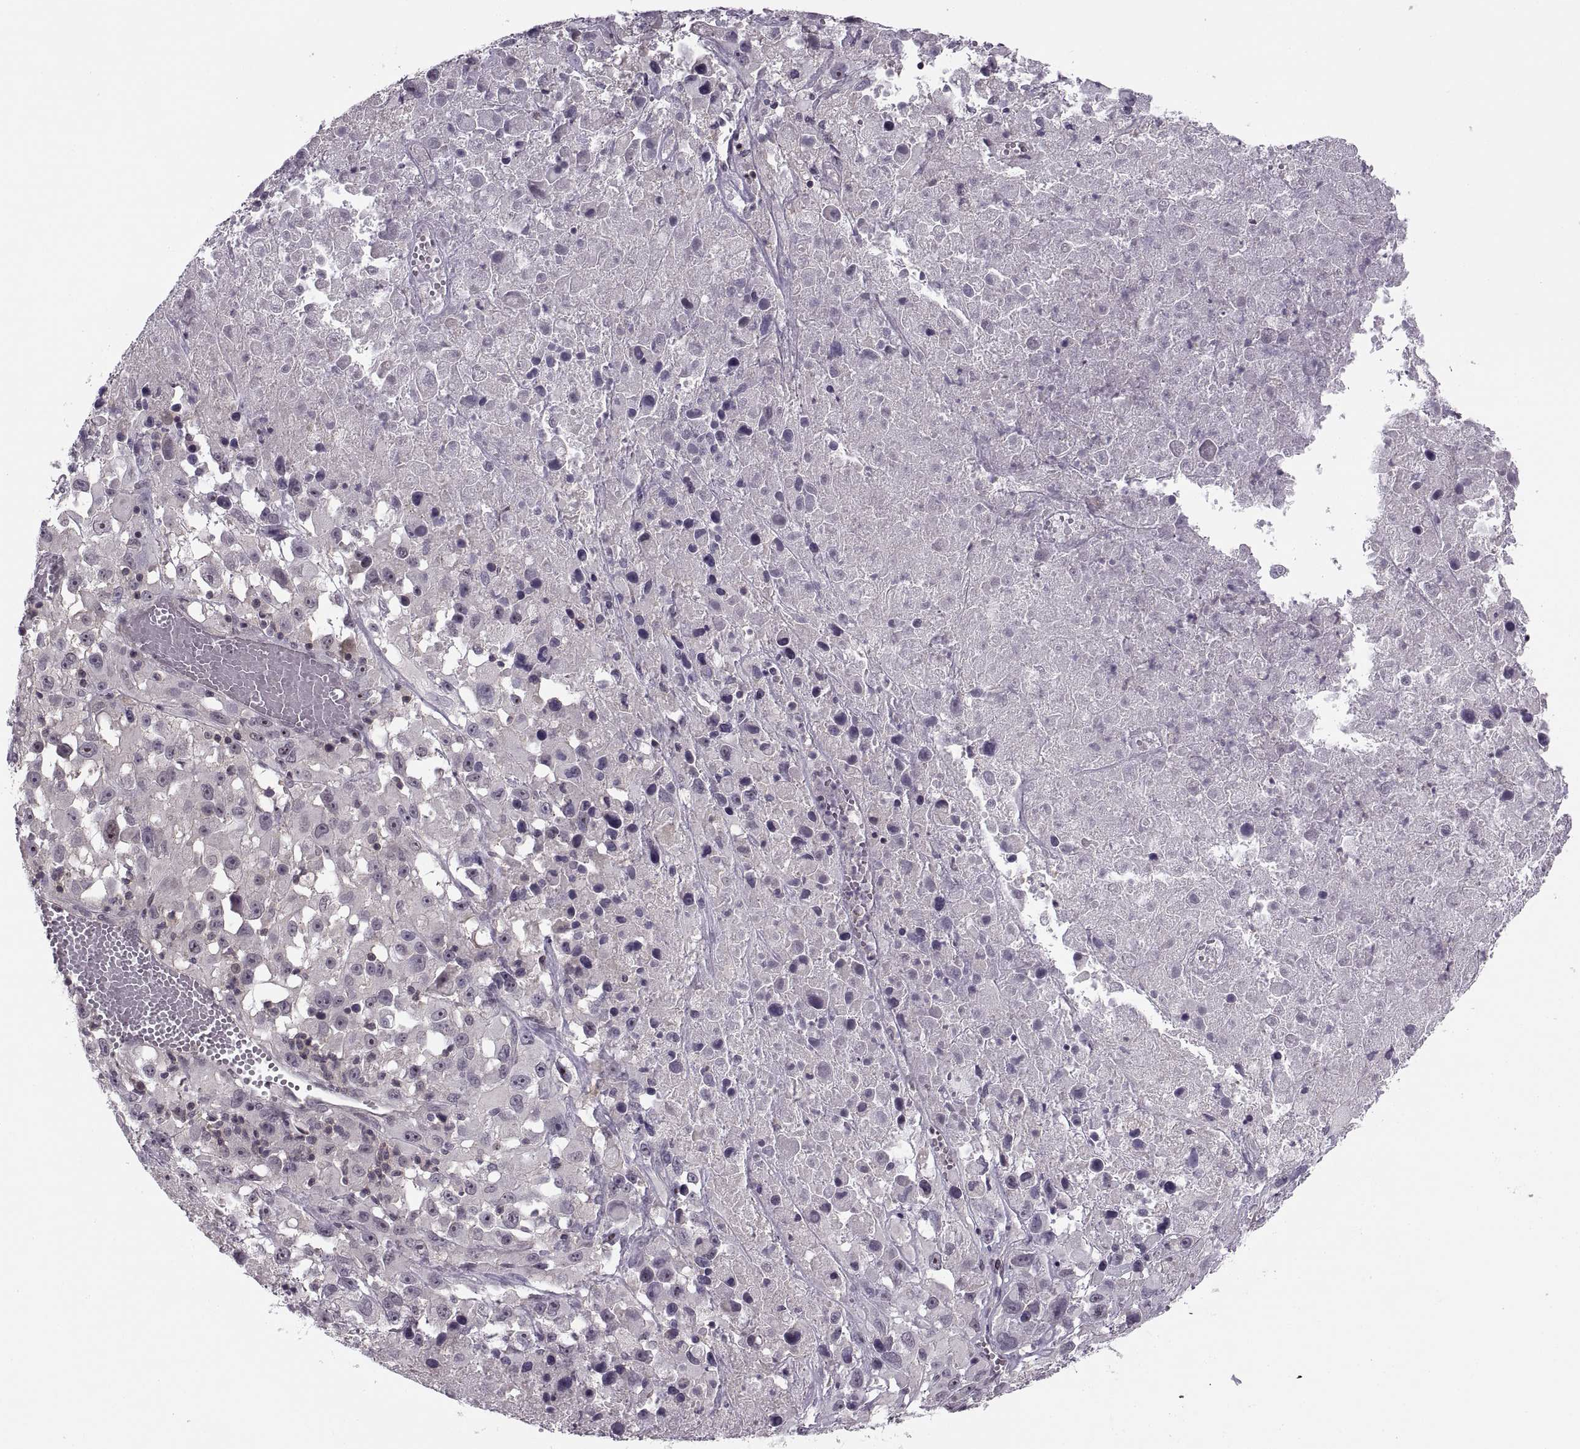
{"staining": {"intensity": "negative", "quantity": "none", "location": "none"}, "tissue": "melanoma", "cell_type": "Tumor cells", "image_type": "cancer", "snomed": [{"axis": "morphology", "description": "Malignant melanoma, Metastatic site"}, {"axis": "topography", "description": "Lymph node"}], "caption": "Image shows no significant protein positivity in tumor cells of melanoma. (Brightfield microscopy of DAB (3,3'-diaminobenzidine) immunohistochemistry at high magnification).", "gene": "LUZP2", "patient": {"sex": "male", "age": 50}}